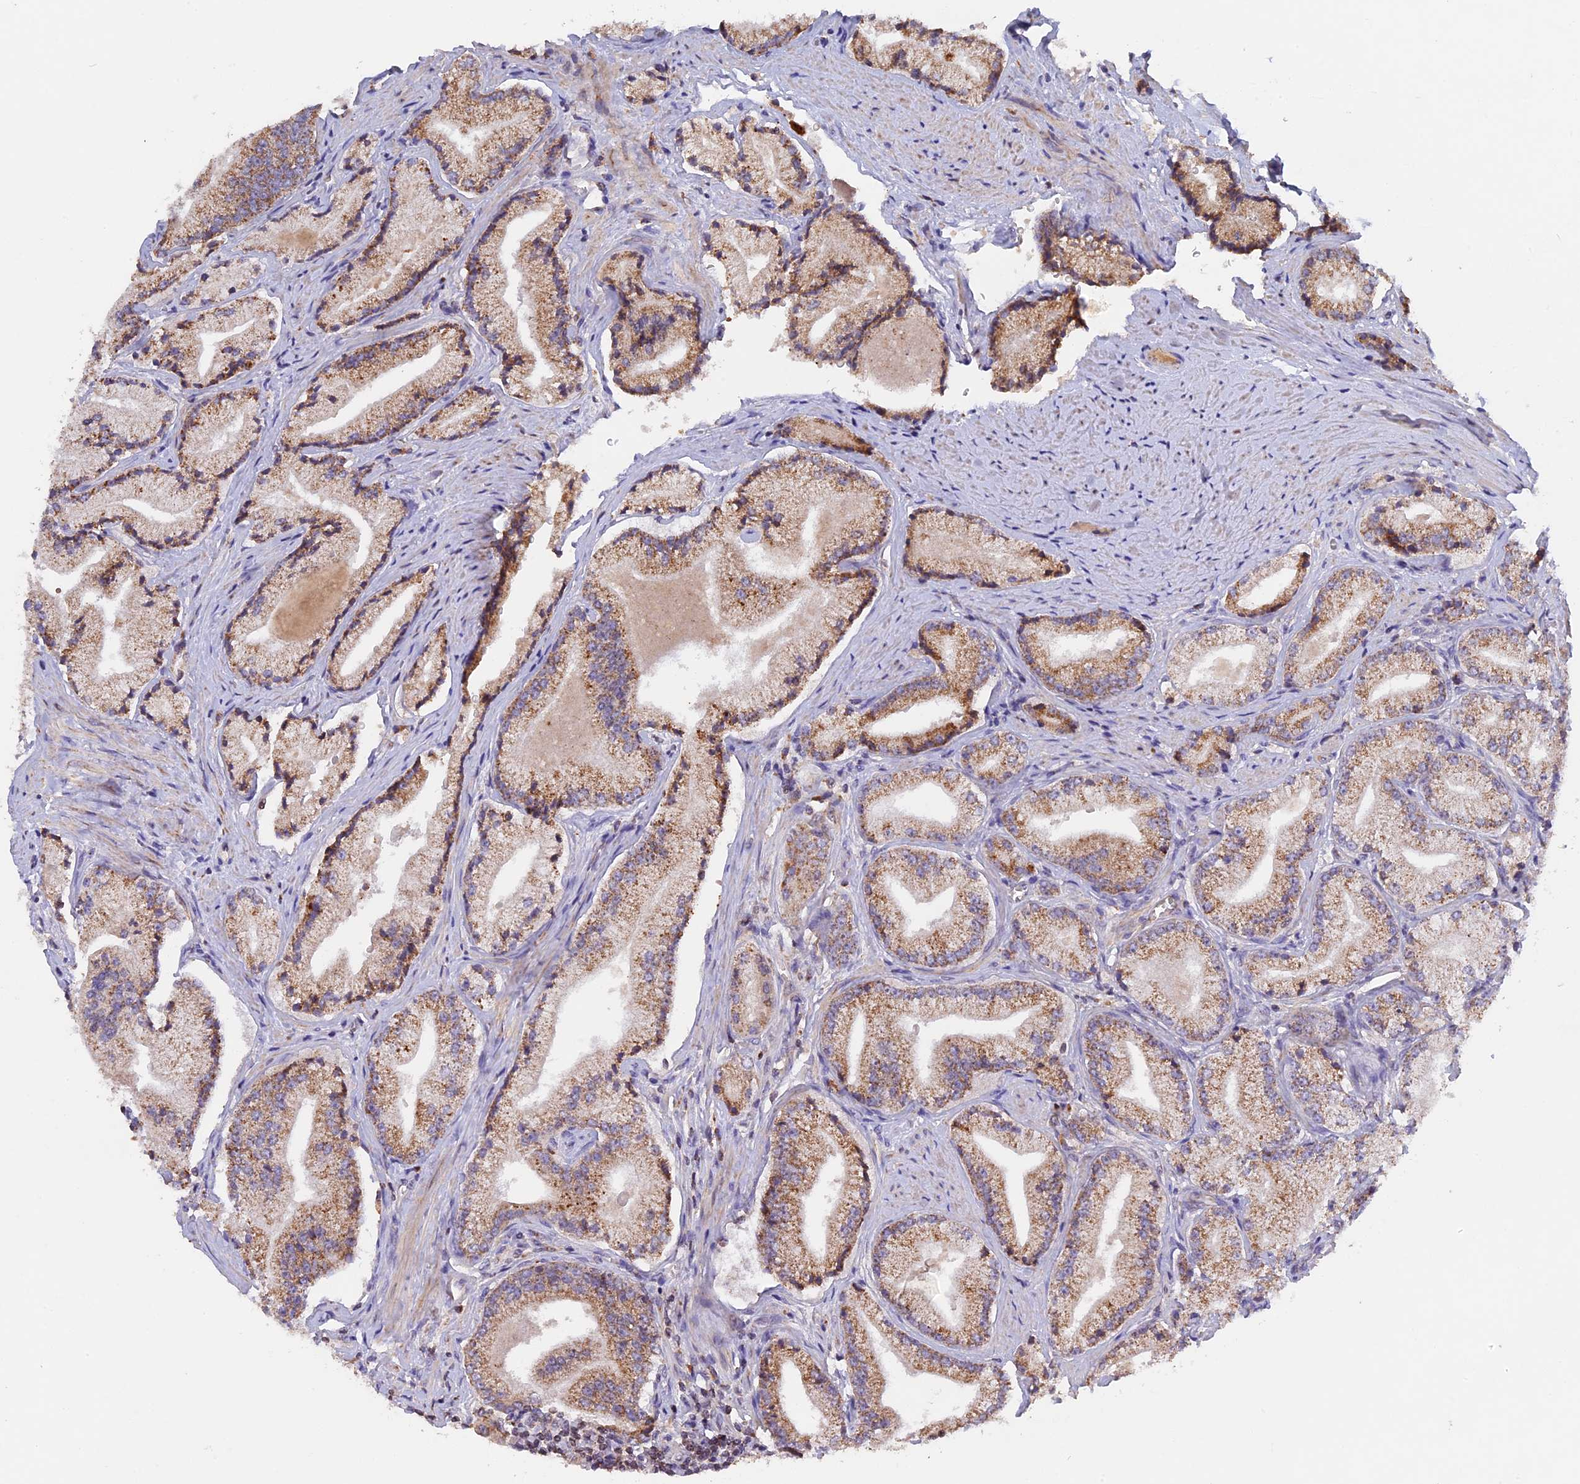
{"staining": {"intensity": "weak", "quantity": "25%-75%", "location": "cytoplasmic/membranous"}, "tissue": "prostate cancer", "cell_type": "Tumor cells", "image_type": "cancer", "snomed": [{"axis": "morphology", "description": "Adenocarcinoma, High grade"}, {"axis": "topography", "description": "Prostate"}], "caption": "This histopathology image shows prostate cancer stained with immunohistochemistry (IHC) to label a protein in brown. The cytoplasmic/membranous of tumor cells show weak positivity for the protein. Nuclei are counter-stained blue.", "gene": "MPV17L", "patient": {"sex": "male", "age": 67}}